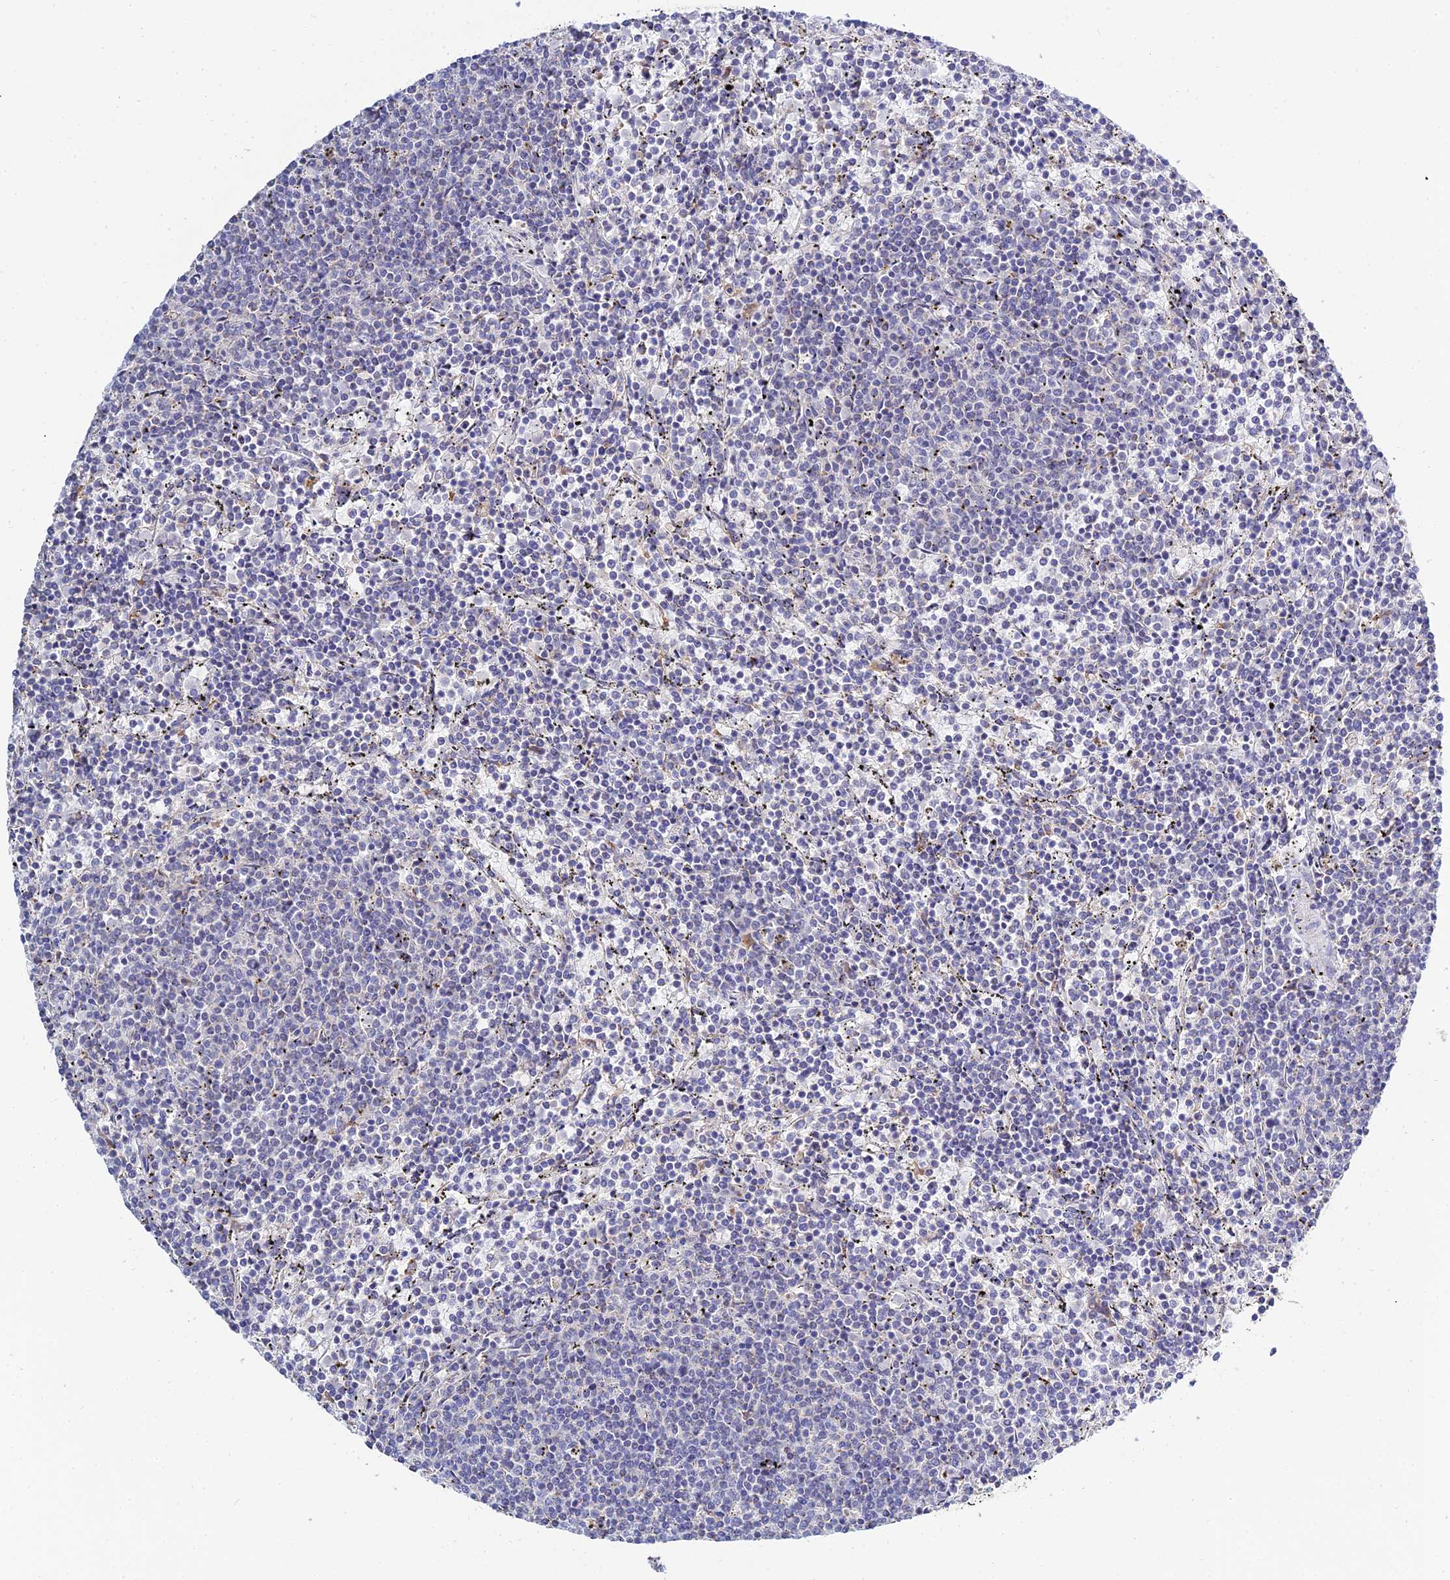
{"staining": {"intensity": "negative", "quantity": "none", "location": "none"}, "tissue": "lymphoma", "cell_type": "Tumor cells", "image_type": "cancer", "snomed": [{"axis": "morphology", "description": "Malignant lymphoma, non-Hodgkin's type, Low grade"}, {"axis": "topography", "description": "Spleen"}], "caption": "DAB (3,3'-diaminobenzidine) immunohistochemical staining of human low-grade malignant lymphoma, non-Hodgkin's type displays no significant expression in tumor cells.", "gene": "ZXDA", "patient": {"sex": "female", "age": 50}}